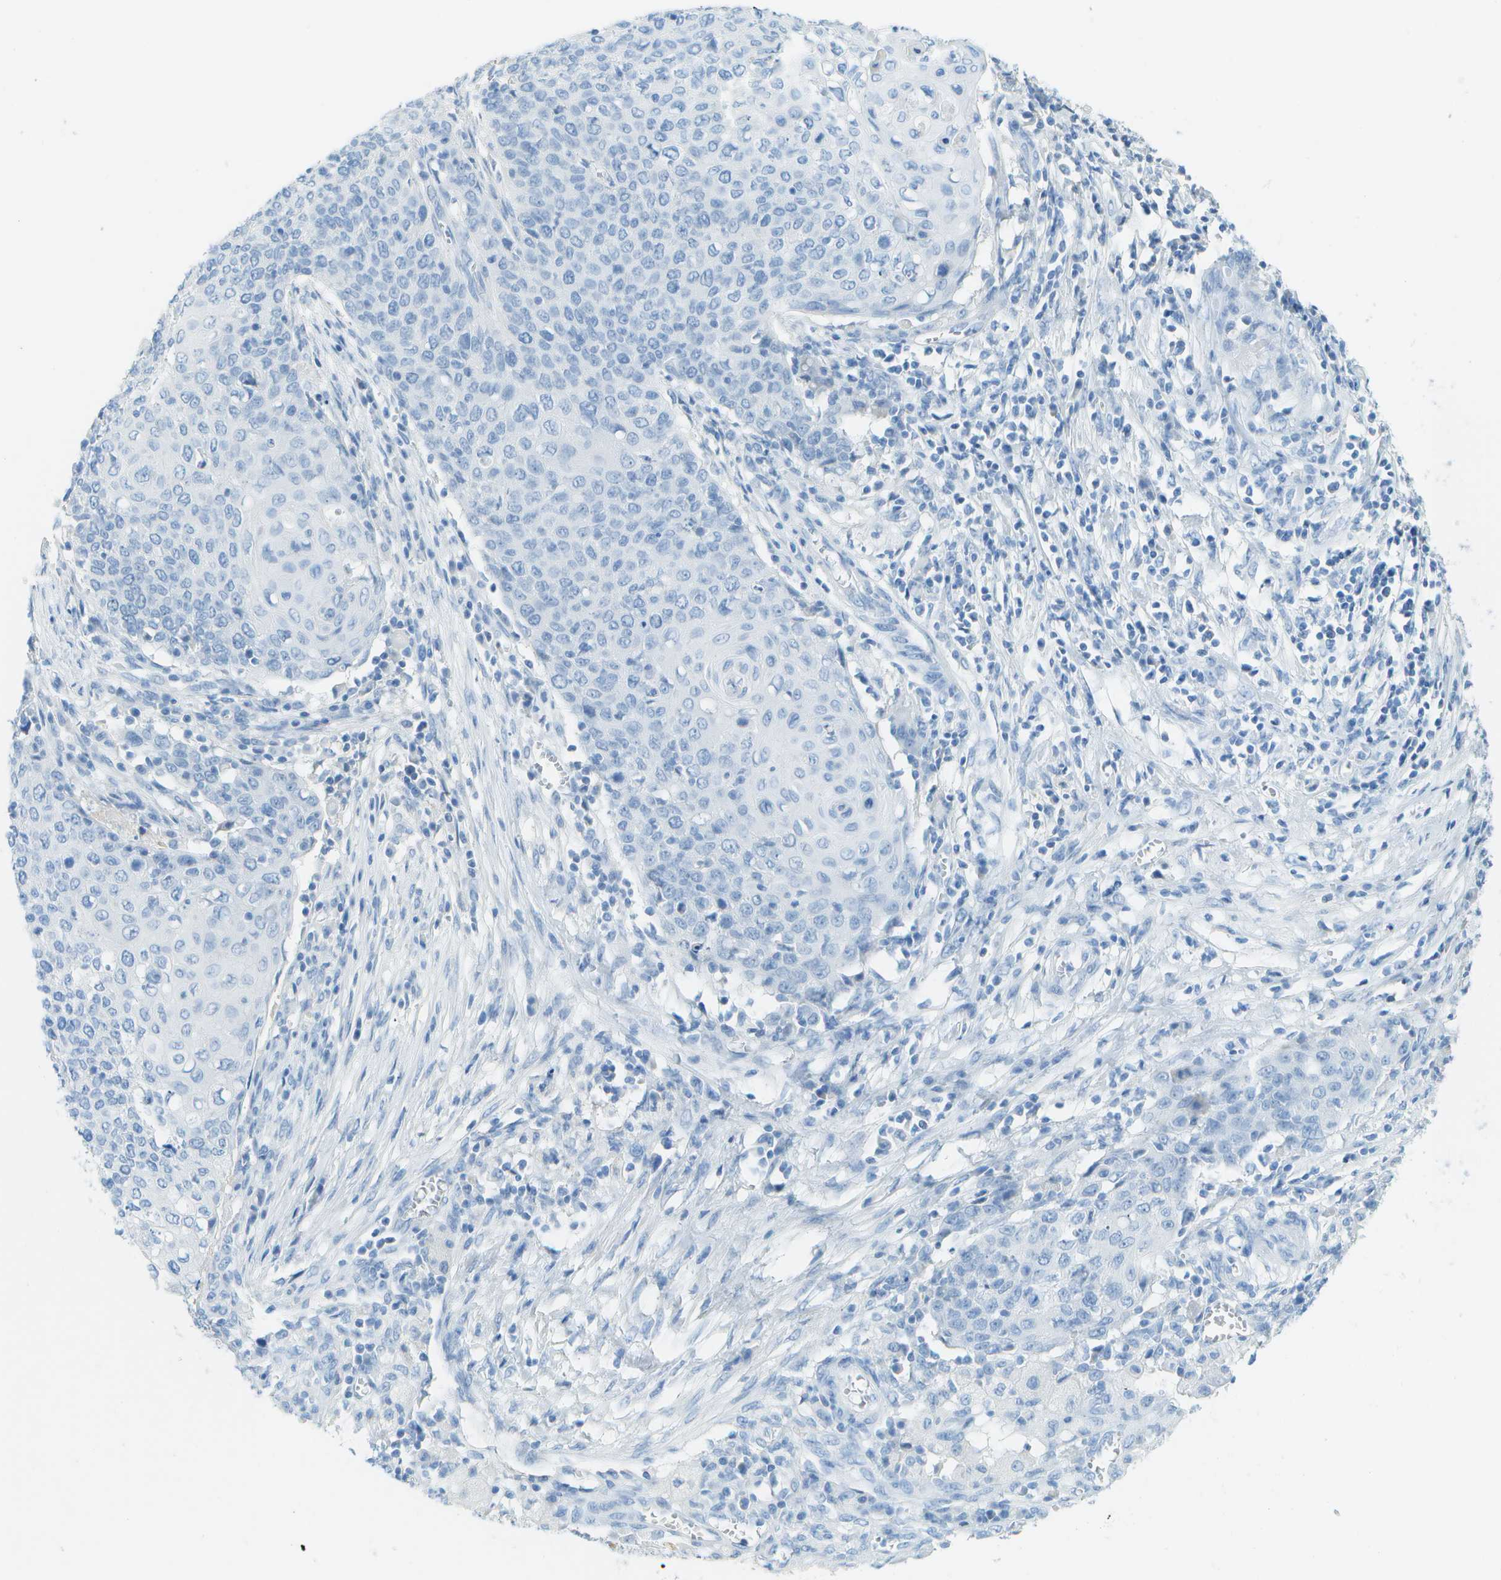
{"staining": {"intensity": "negative", "quantity": "none", "location": "none"}, "tissue": "cervical cancer", "cell_type": "Tumor cells", "image_type": "cancer", "snomed": [{"axis": "morphology", "description": "Squamous cell carcinoma, NOS"}, {"axis": "topography", "description": "Cervix"}], "caption": "Tumor cells are negative for protein expression in human cervical cancer. (Stains: DAB (3,3'-diaminobenzidine) IHC with hematoxylin counter stain, Microscopy: brightfield microscopy at high magnification).", "gene": "C1S", "patient": {"sex": "female", "age": 39}}